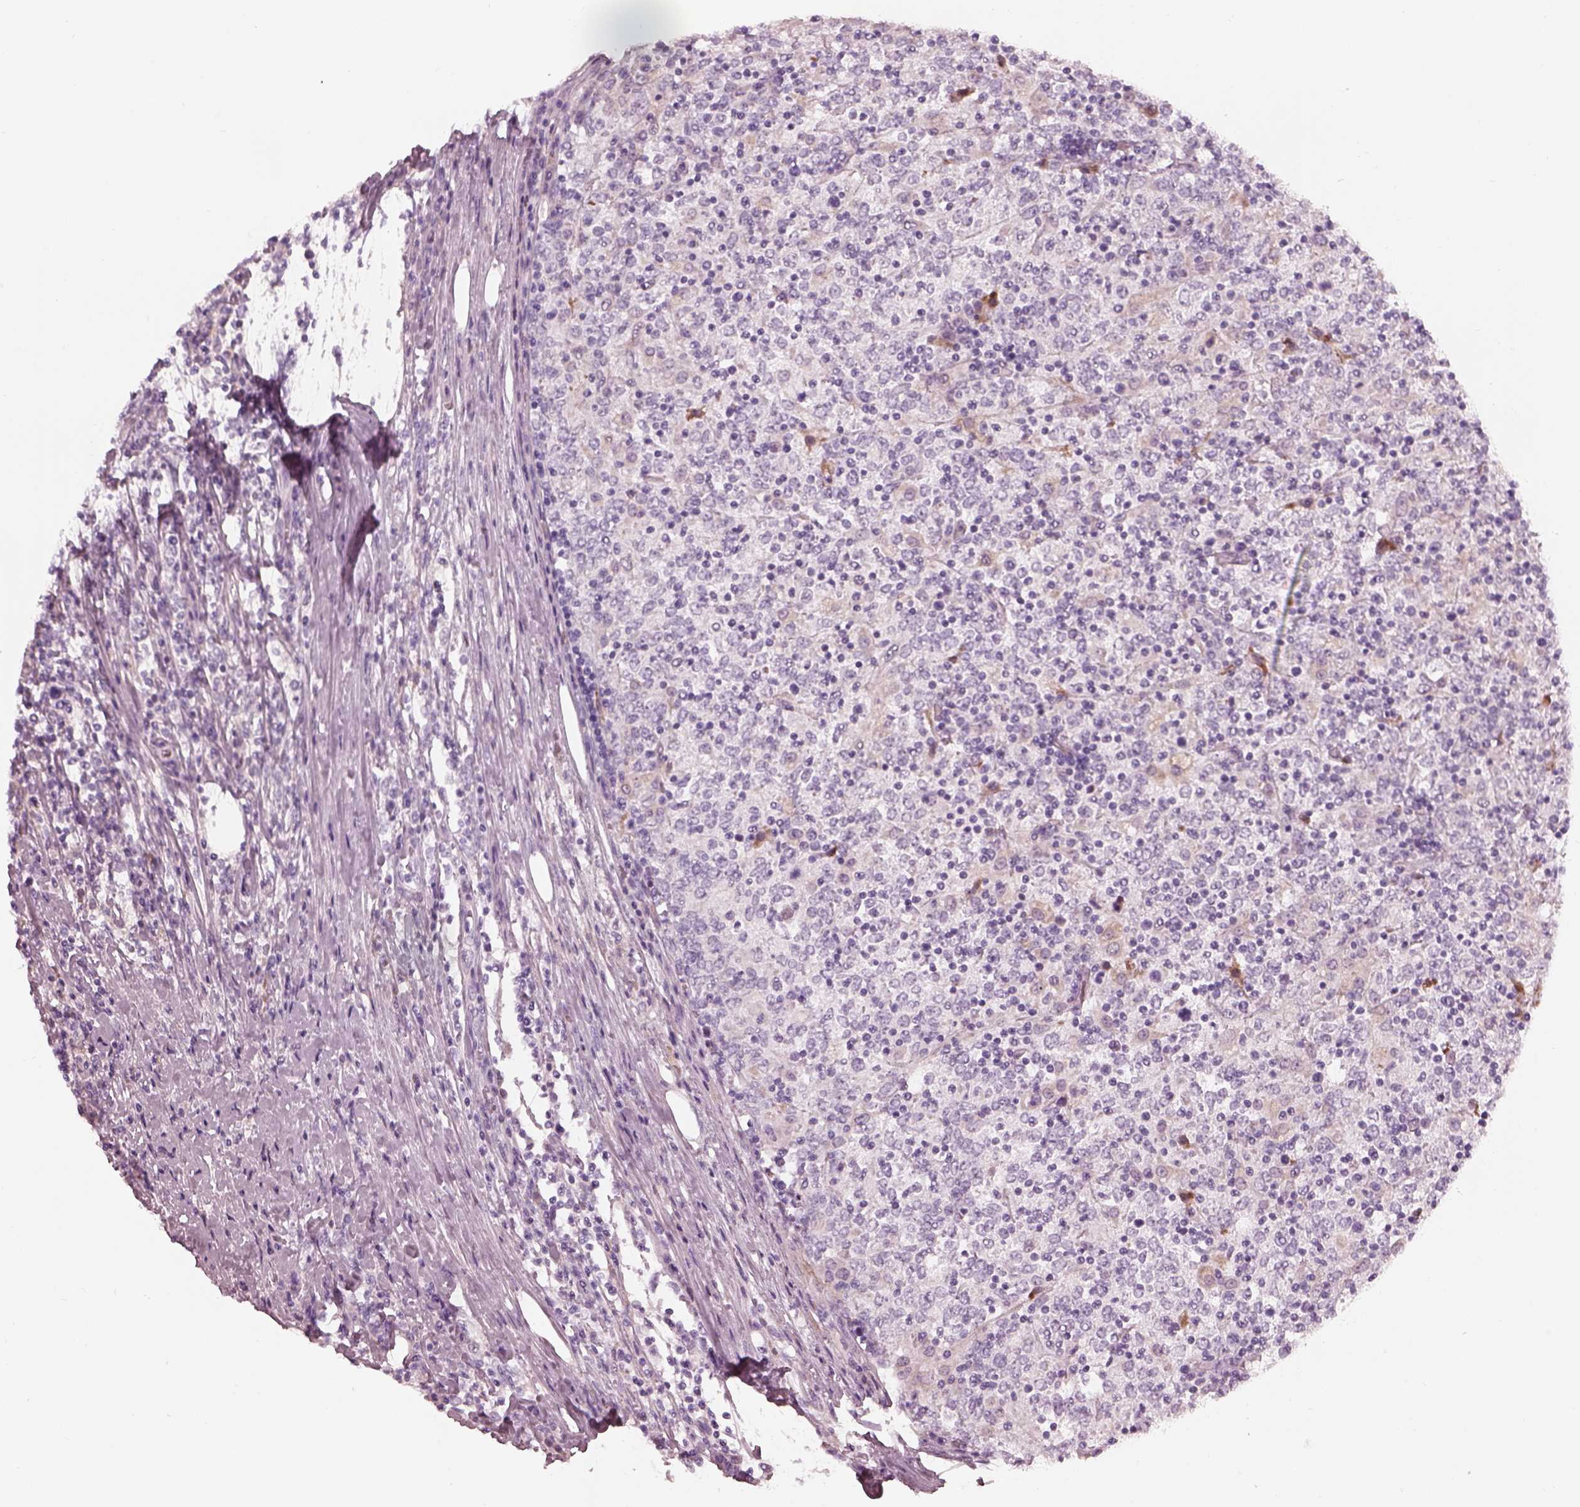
{"staining": {"intensity": "negative", "quantity": "none", "location": "none"}, "tissue": "lymphoma", "cell_type": "Tumor cells", "image_type": "cancer", "snomed": [{"axis": "morphology", "description": "Malignant lymphoma, non-Hodgkin's type, High grade"}, {"axis": "topography", "description": "Lymph node"}], "caption": "The micrograph reveals no staining of tumor cells in high-grade malignant lymphoma, non-Hodgkin's type.", "gene": "CADM2", "patient": {"sex": "female", "age": 84}}